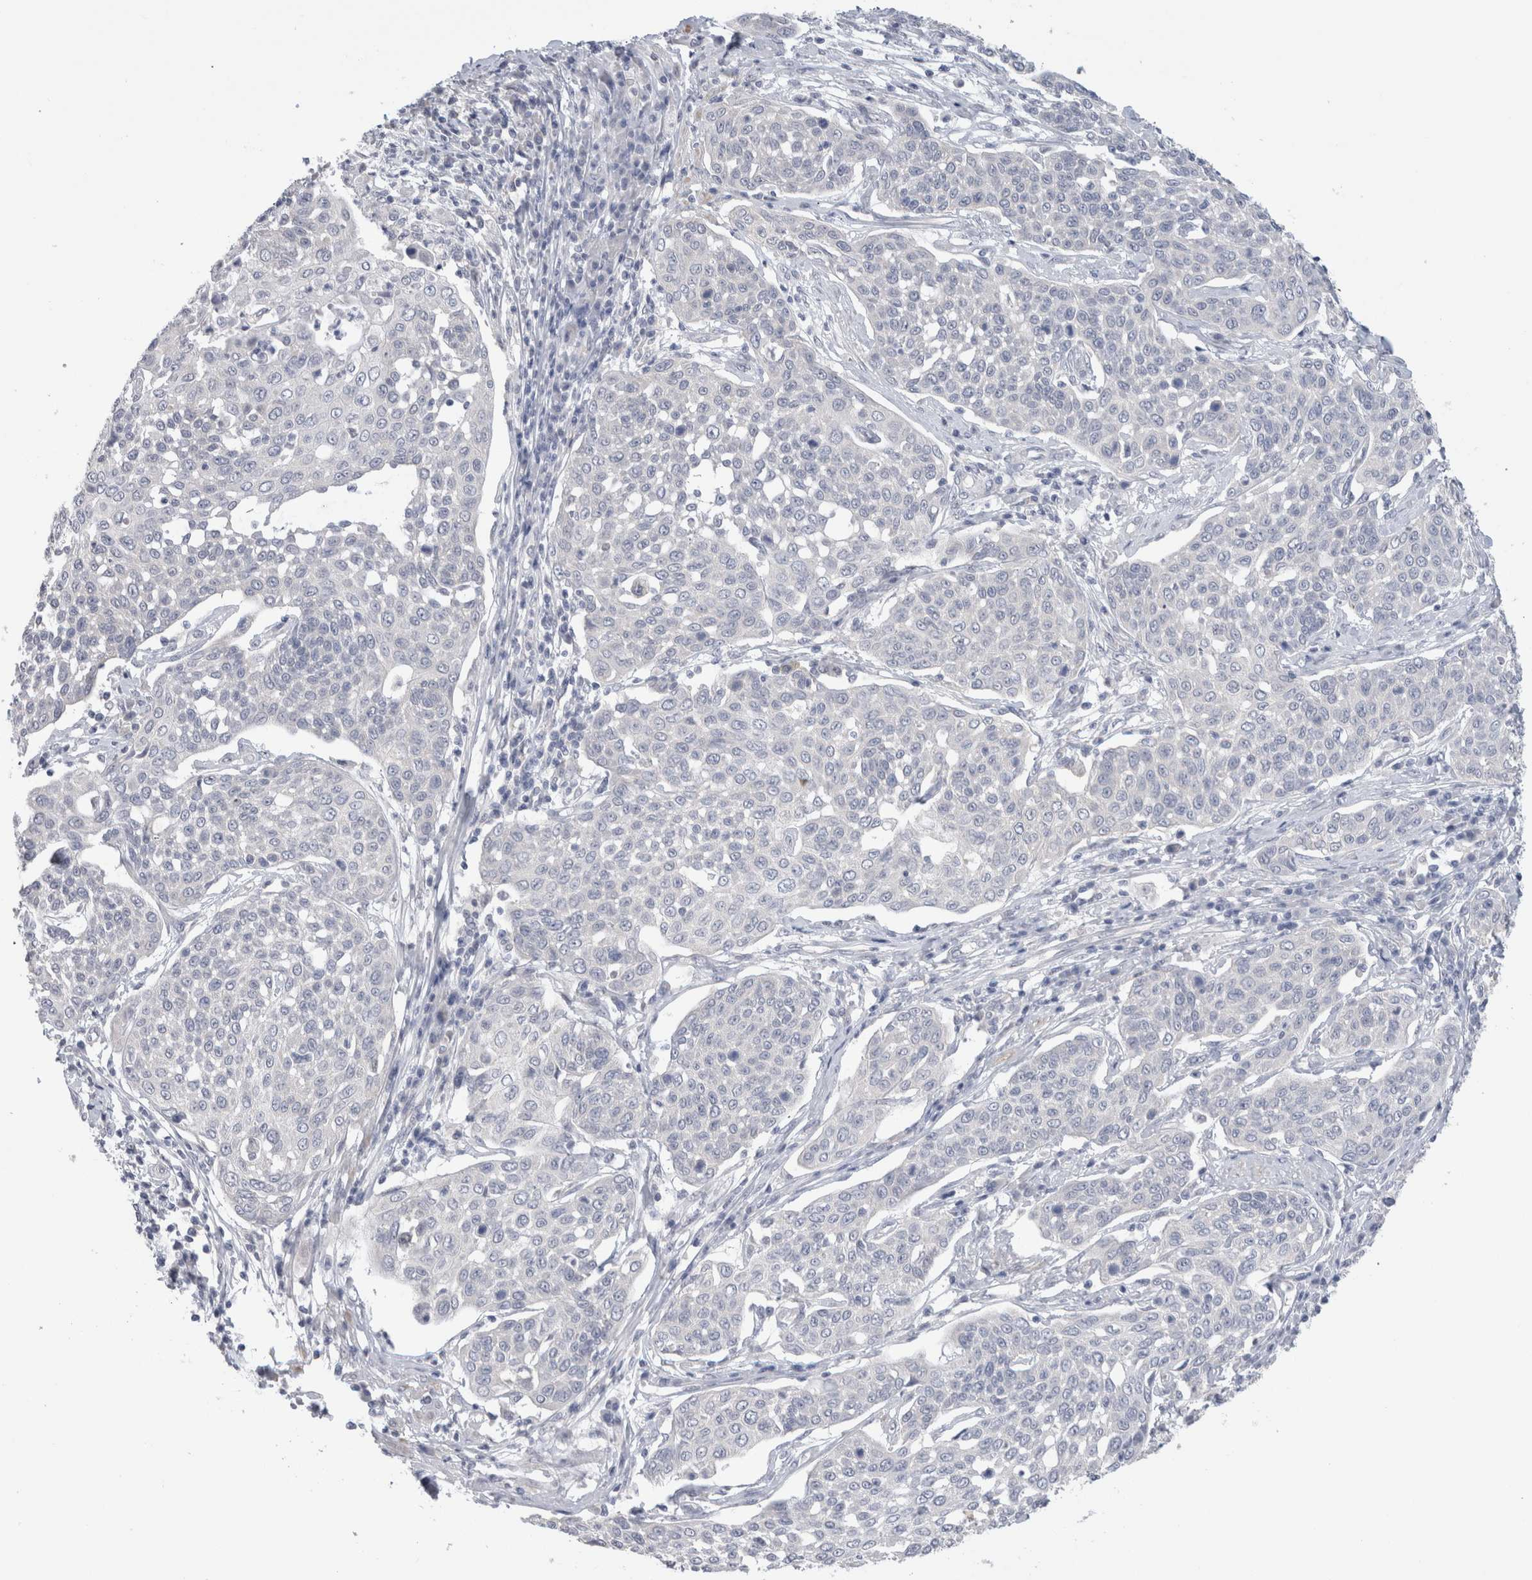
{"staining": {"intensity": "negative", "quantity": "none", "location": "none"}, "tissue": "cervical cancer", "cell_type": "Tumor cells", "image_type": "cancer", "snomed": [{"axis": "morphology", "description": "Squamous cell carcinoma, NOS"}, {"axis": "topography", "description": "Cervix"}], "caption": "A high-resolution image shows immunohistochemistry (IHC) staining of cervical cancer, which shows no significant expression in tumor cells. Brightfield microscopy of IHC stained with DAB (3,3'-diaminobenzidine) (brown) and hematoxylin (blue), captured at high magnification.", "gene": "NDOR1", "patient": {"sex": "female", "age": 34}}